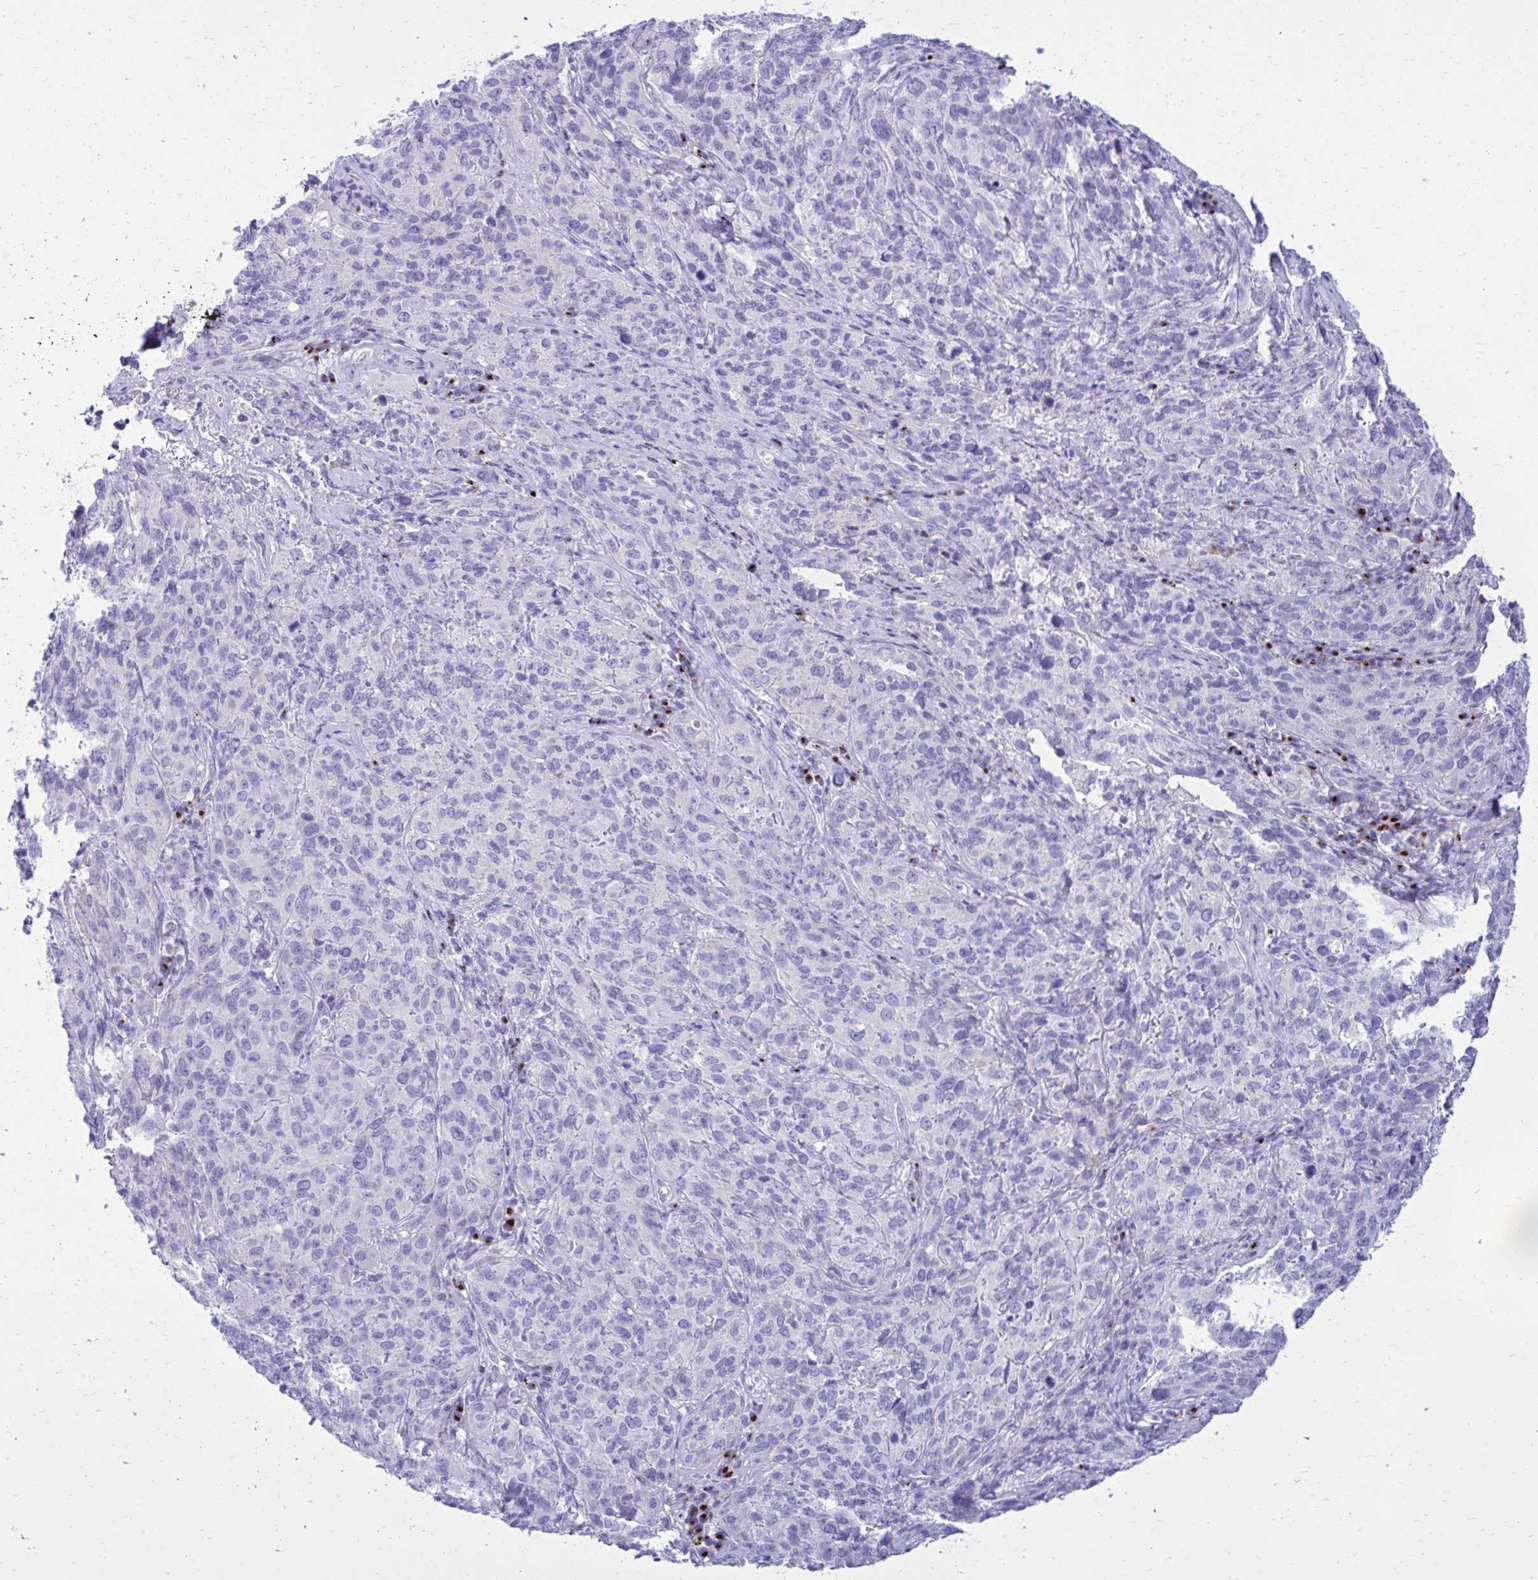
{"staining": {"intensity": "negative", "quantity": "none", "location": "none"}, "tissue": "cervical cancer", "cell_type": "Tumor cells", "image_type": "cancer", "snomed": [{"axis": "morphology", "description": "Squamous cell carcinoma, NOS"}, {"axis": "topography", "description": "Cervix"}], "caption": "Cervical cancer (squamous cell carcinoma) was stained to show a protein in brown. There is no significant expression in tumor cells. (DAB (3,3'-diaminobenzidine) immunohistochemistry, high magnification).", "gene": "ANKDD1B", "patient": {"sex": "female", "age": 51}}